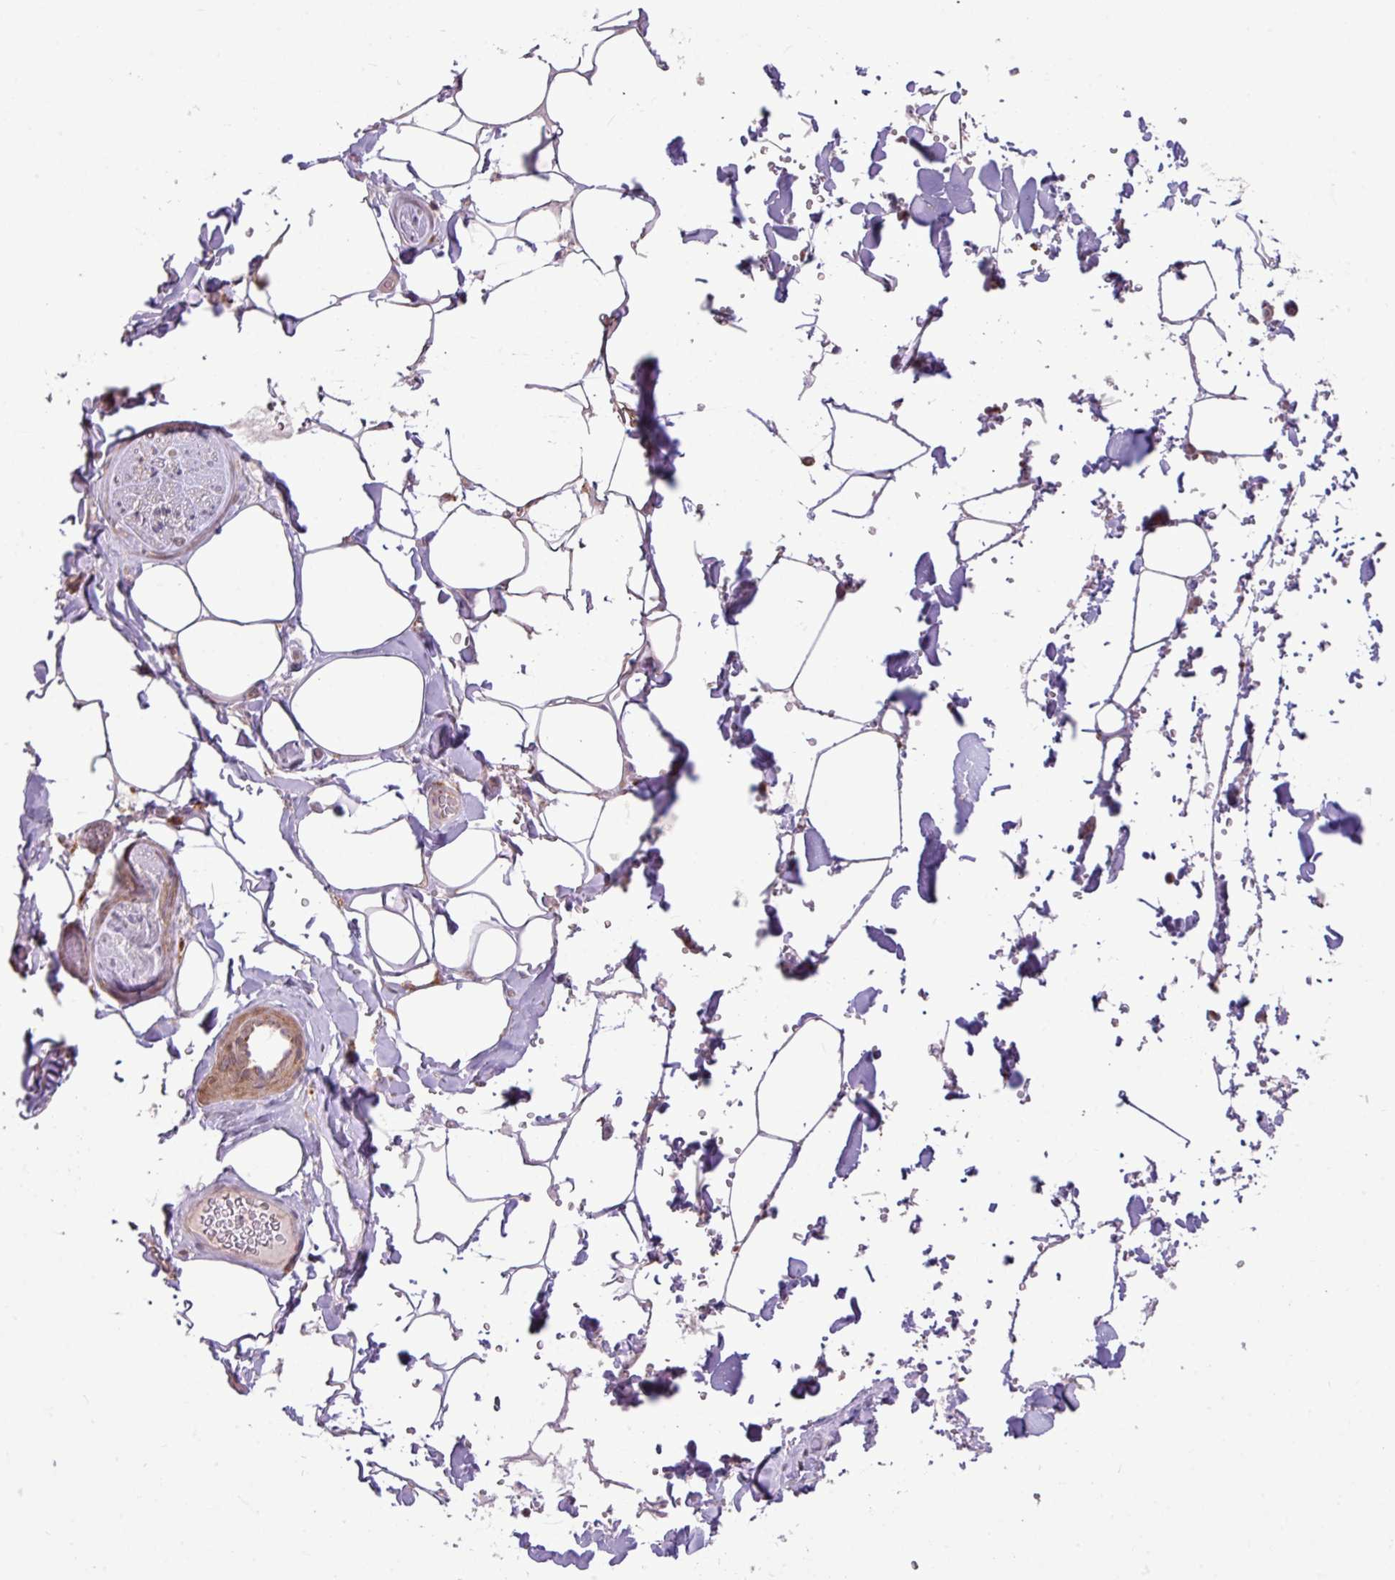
{"staining": {"intensity": "negative", "quantity": "none", "location": "none"}, "tissue": "adipose tissue", "cell_type": "Adipocytes", "image_type": "normal", "snomed": [{"axis": "morphology", "description": "Normal tissue, NOS"}, {"axis": "topography", "description": "Rectum"}, {"axis": "topography", "description": "Peripheral nerve tissue"}], "caption": "Adipocytes show no significant staining in unremarkable adipose tissue.", "gene": "ARHGEF25", "patient": {"sex": "female", "age": 69}}